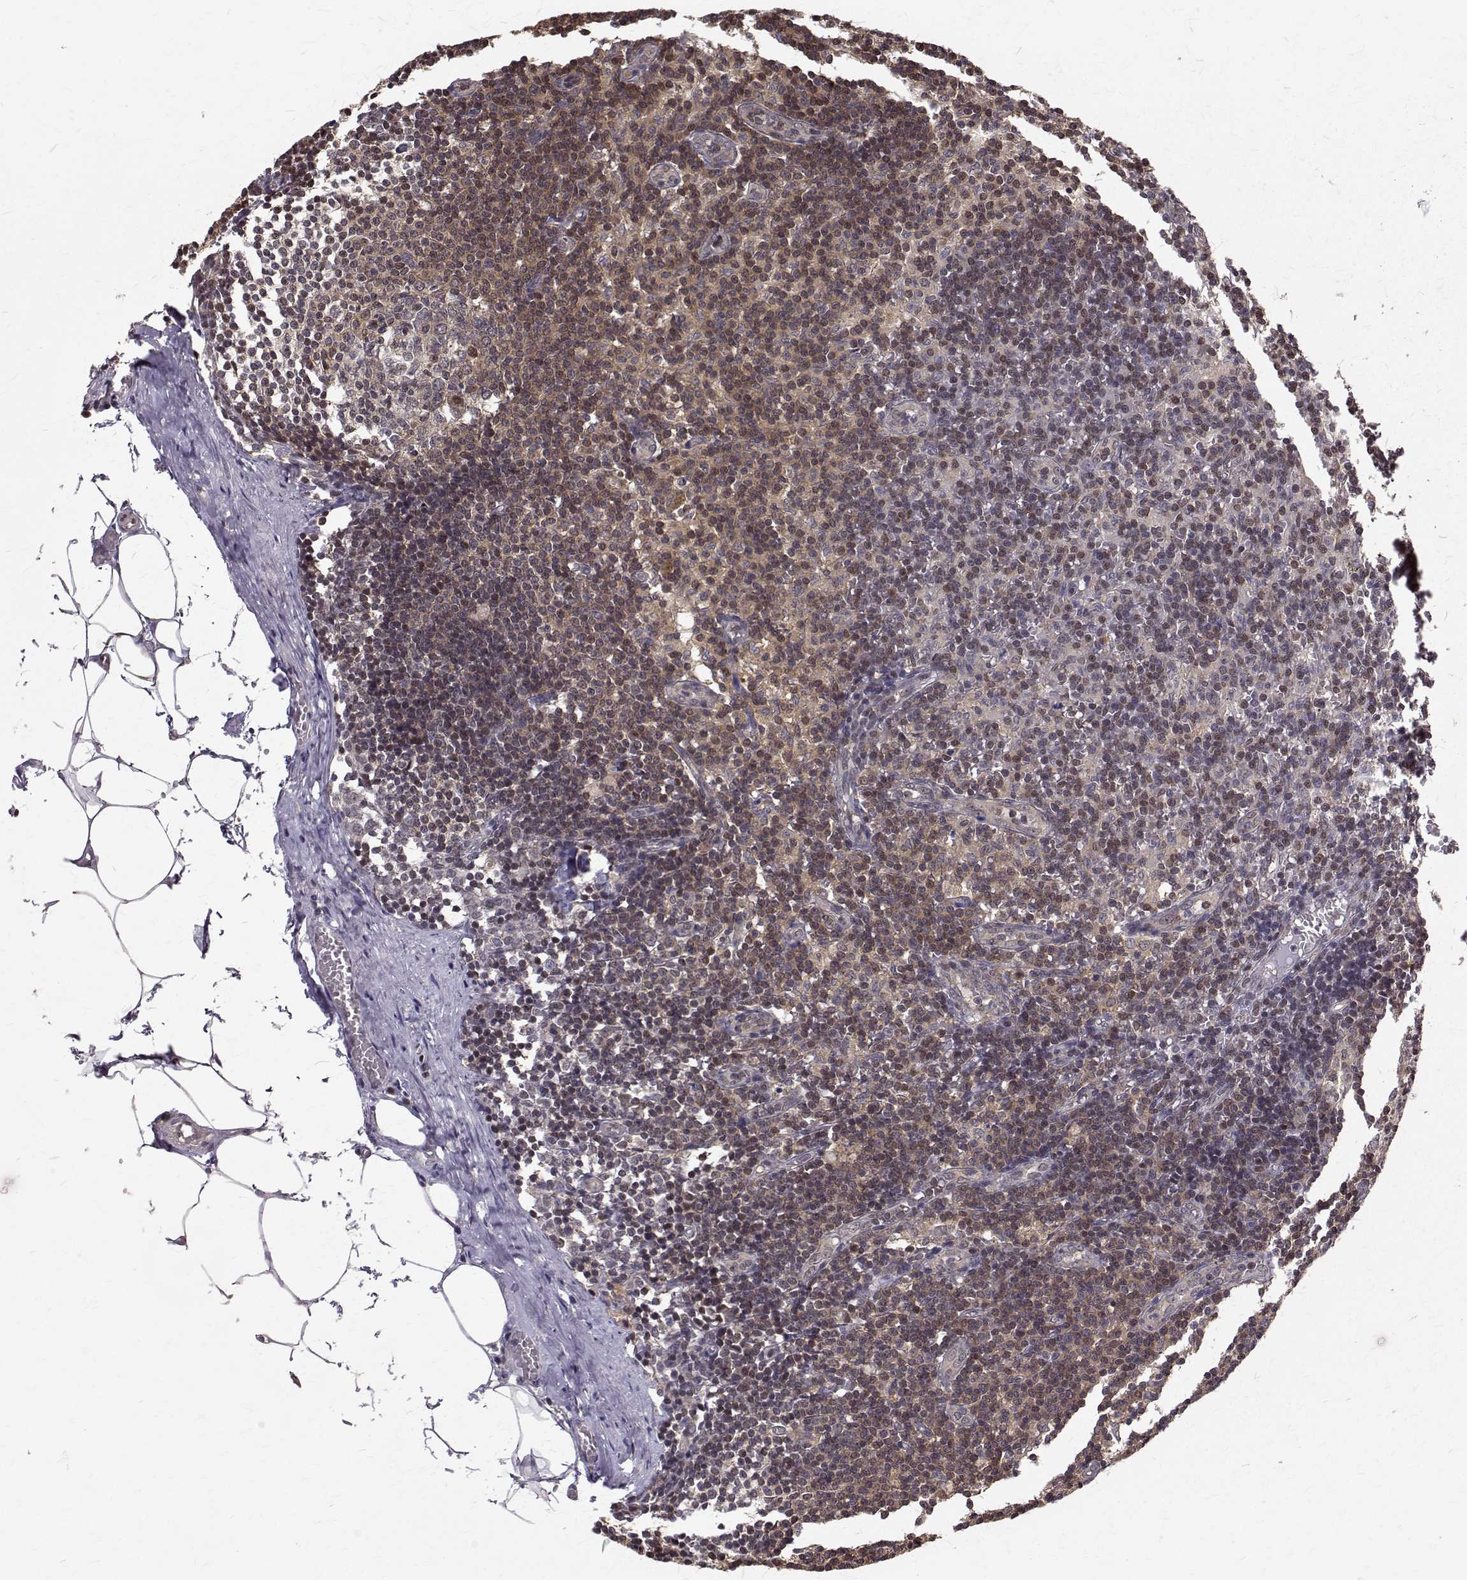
{"staining": {"intensity": "weak", "quantity": "<25%", "location": "nuclear"}, "tissue": "lymph node", "cell_type": "Germinal center cells", "image_type": "normal", "snomed": [{"axis": "morphology", "description": "Normal tissue, NOS"}, {"axis": "topography", "description": "Lymph node"}], "caption": "Immunohistochemistry histopathology image of normal lymph node: lymph node stained with DAB demonstrates no significant protein expression in germinal center cells. (Immunohistochemistry, brightfield microscopy, high magnification).", "gene": "NIF3L1", "patient": {"sex": "female", "age": 69}}